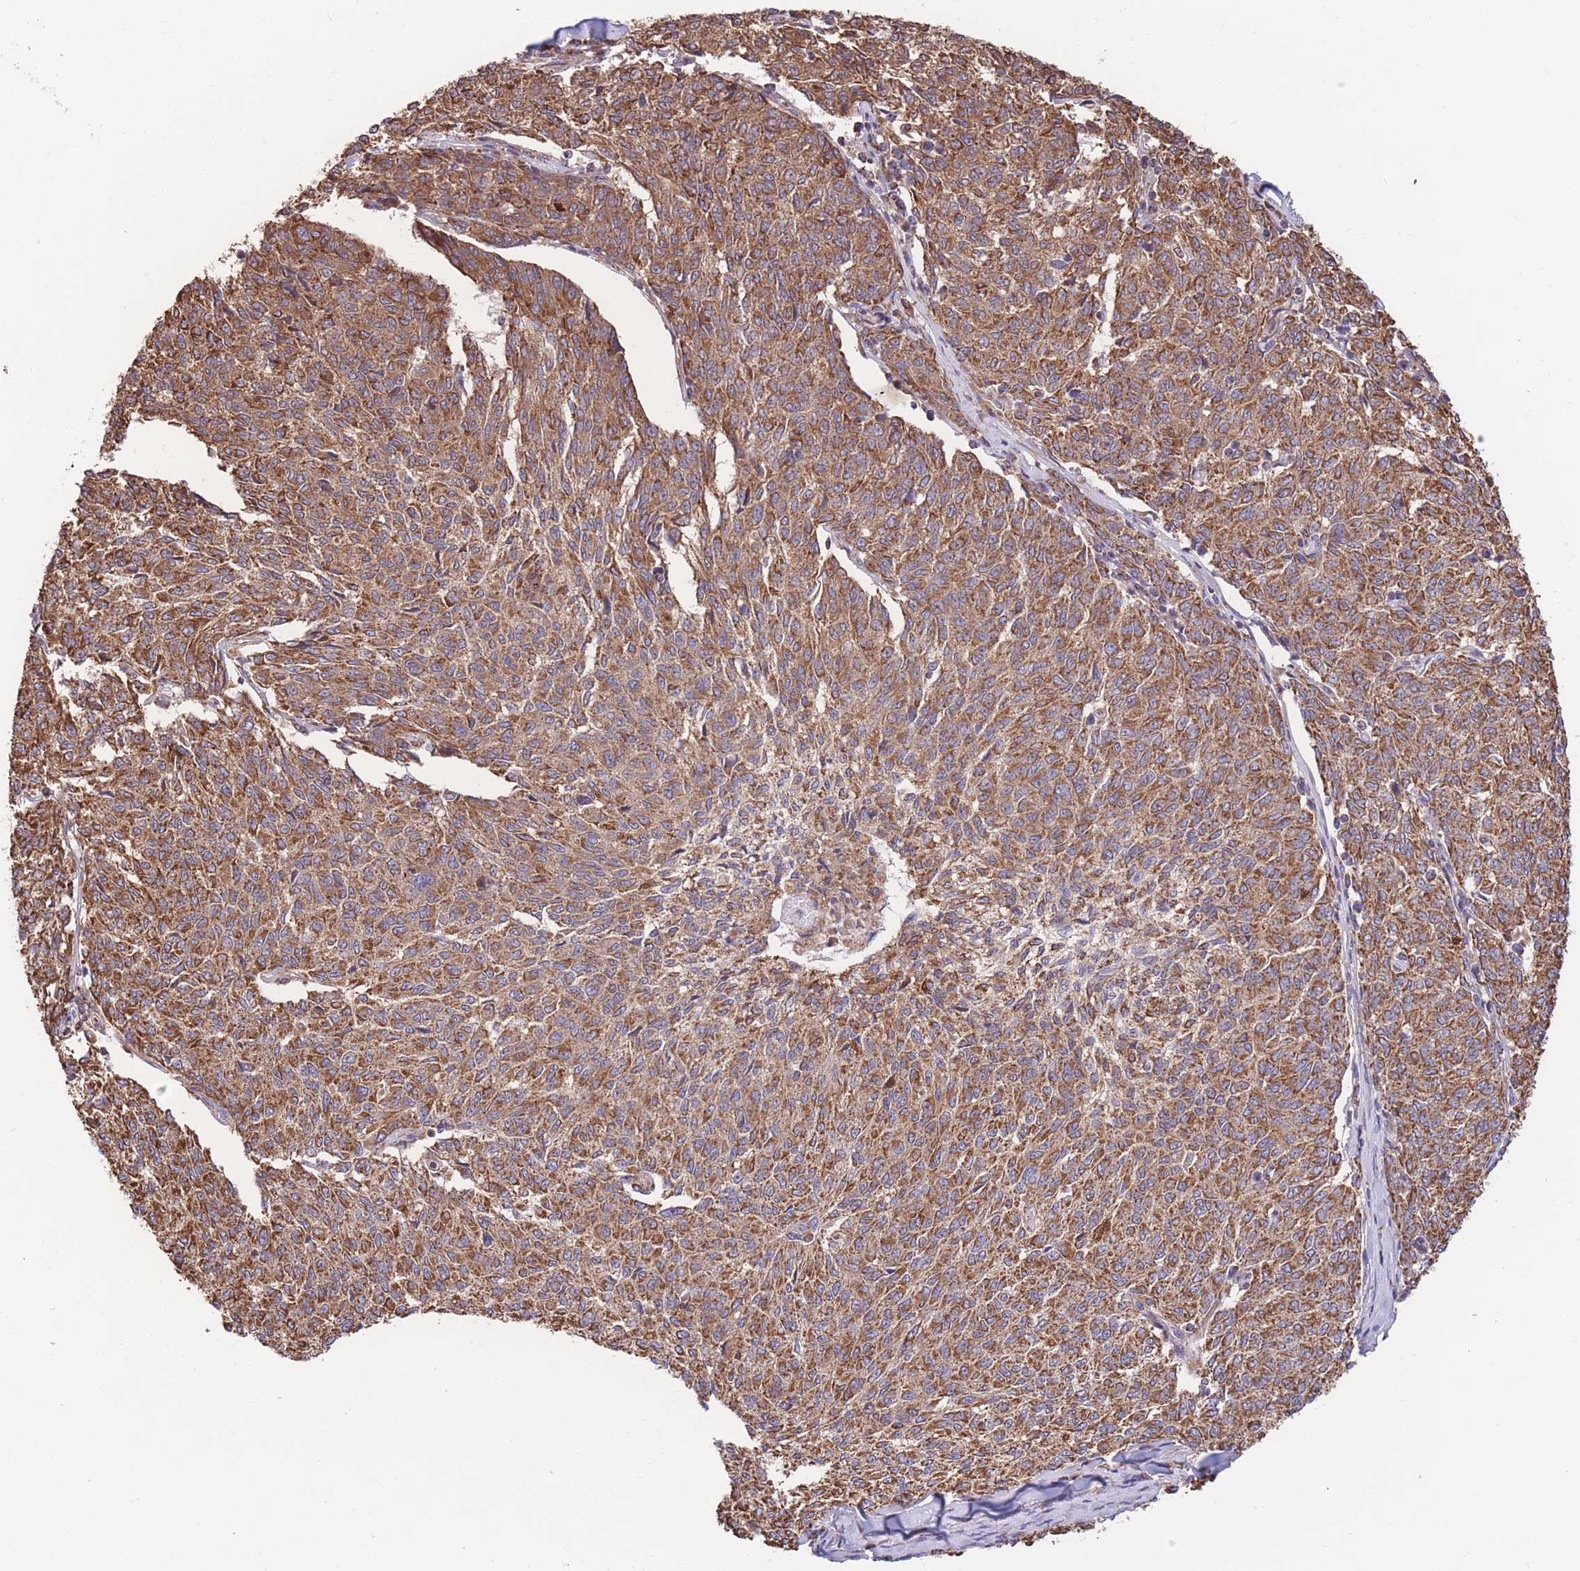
{"staining": {"intensity": "strong", "quantity": ">75%", "location": "cytoplasmic/membranous"}, "tissue": "melanoma", "cell_type": "Tumor cells", "image_type": "cancer", "snomed": [{"axis": "morphology", "description": "Malignant melanoma, NOS"}, {"axis": "topography", "description": "Skin"}], "caption": "There is high levels of strong cytoplasmic/membranous expression in tumor cells of malignant melanoma, as demonstrated by immunohistochemical staining (brown color).", "gene": "FKBP8", "patient": {"sex": "female", "age": 72}}